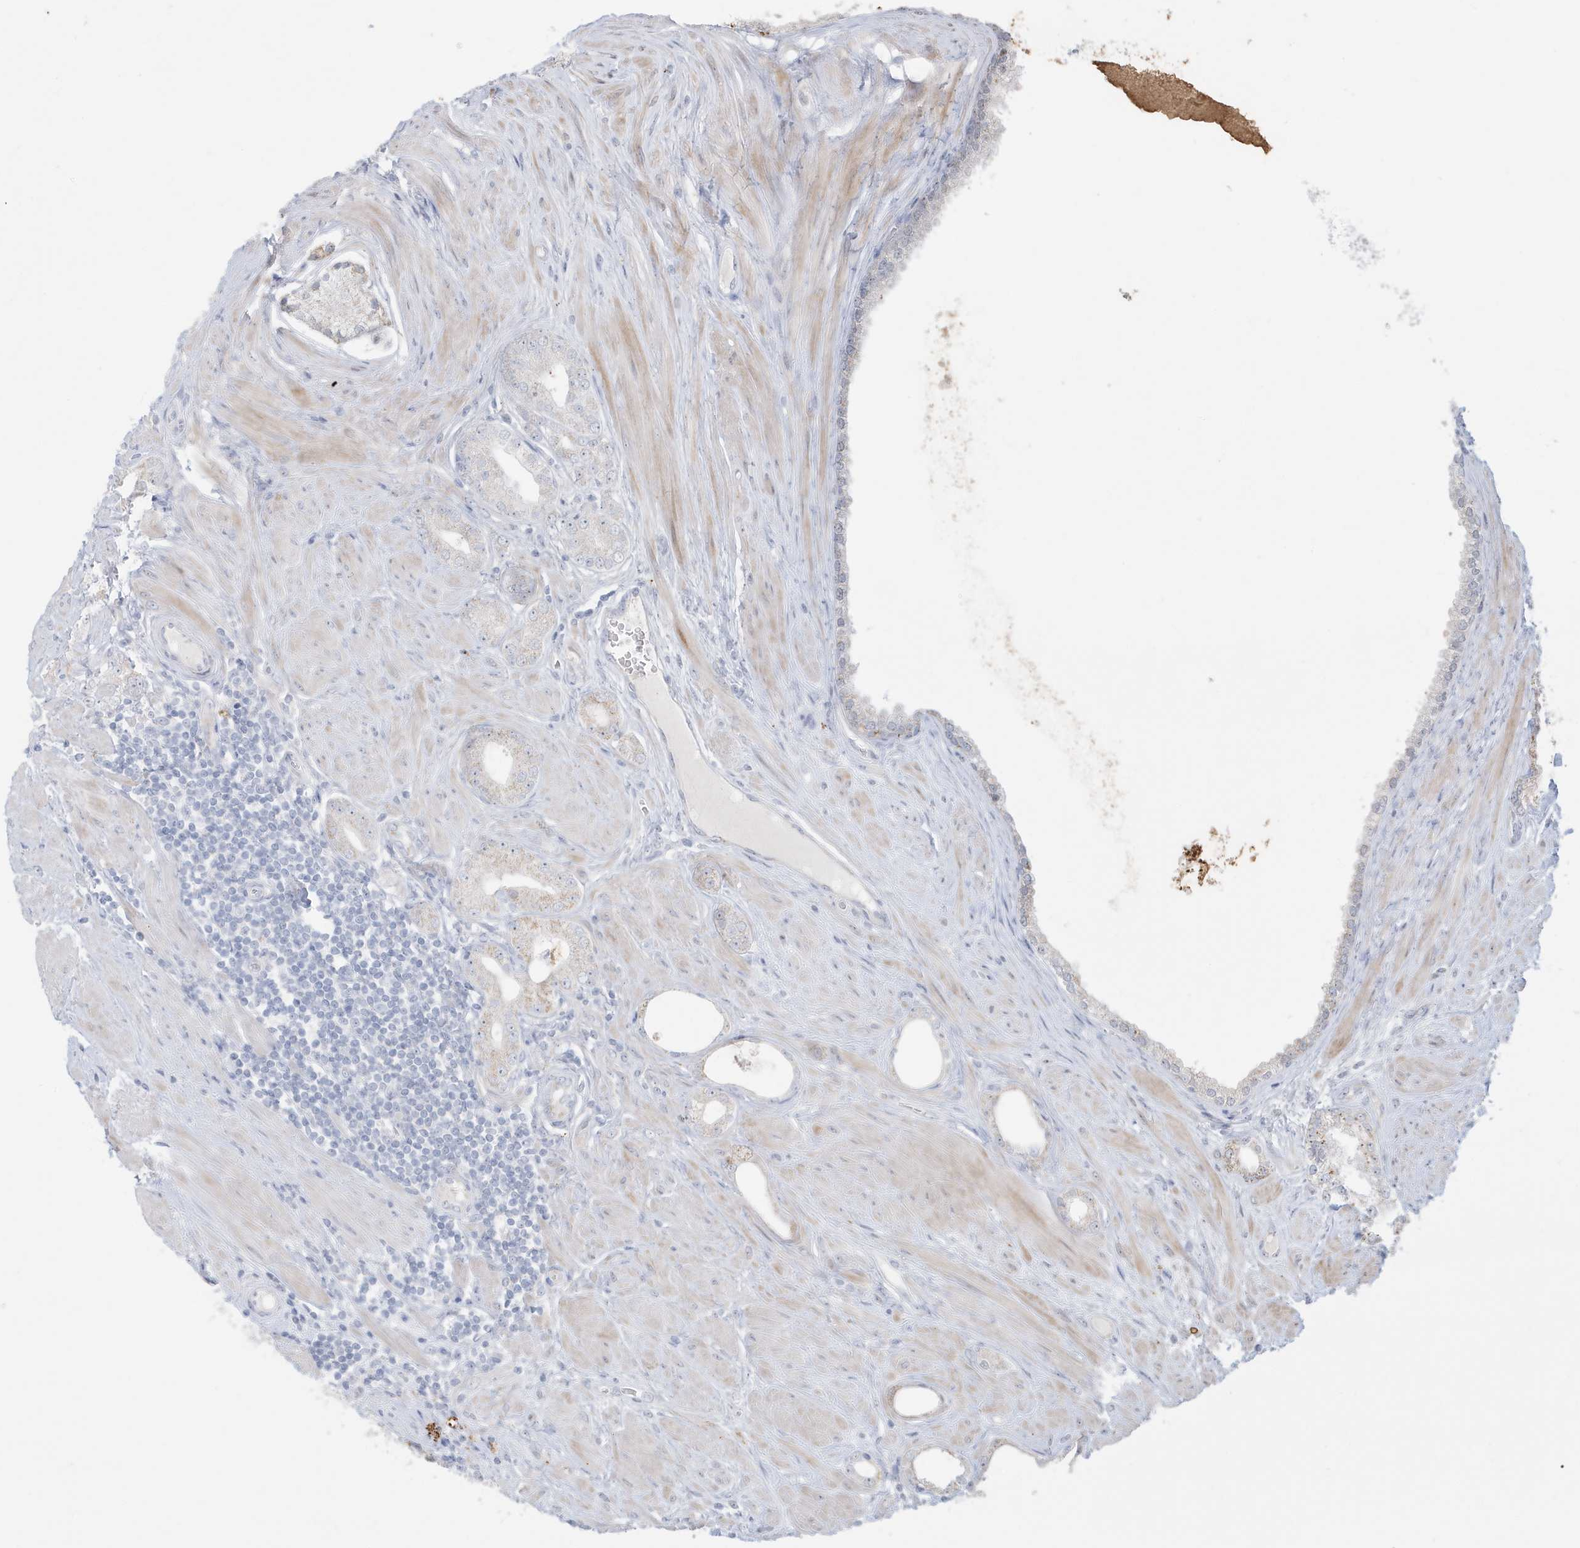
{"staining": {"intensity": "negative", "quantity": "none", "location": "none"}, "tissue": "prostate cancer", "cell_type": "Tumor cells", "image_type": "cancer", "snomed": [{"axis": "morphology", "description": "Adenocarcinoma, Low grade"}, {"axis": "topography", "description": "Prostate"}], "caption": "DAB immunohistochemical staining of human prostate cancer (low-grade adenocarcinoma) exhibits no significant expression in tumor cells.", "gene": "FNDC1", "patient": {"sex": "male", "age": 62}}